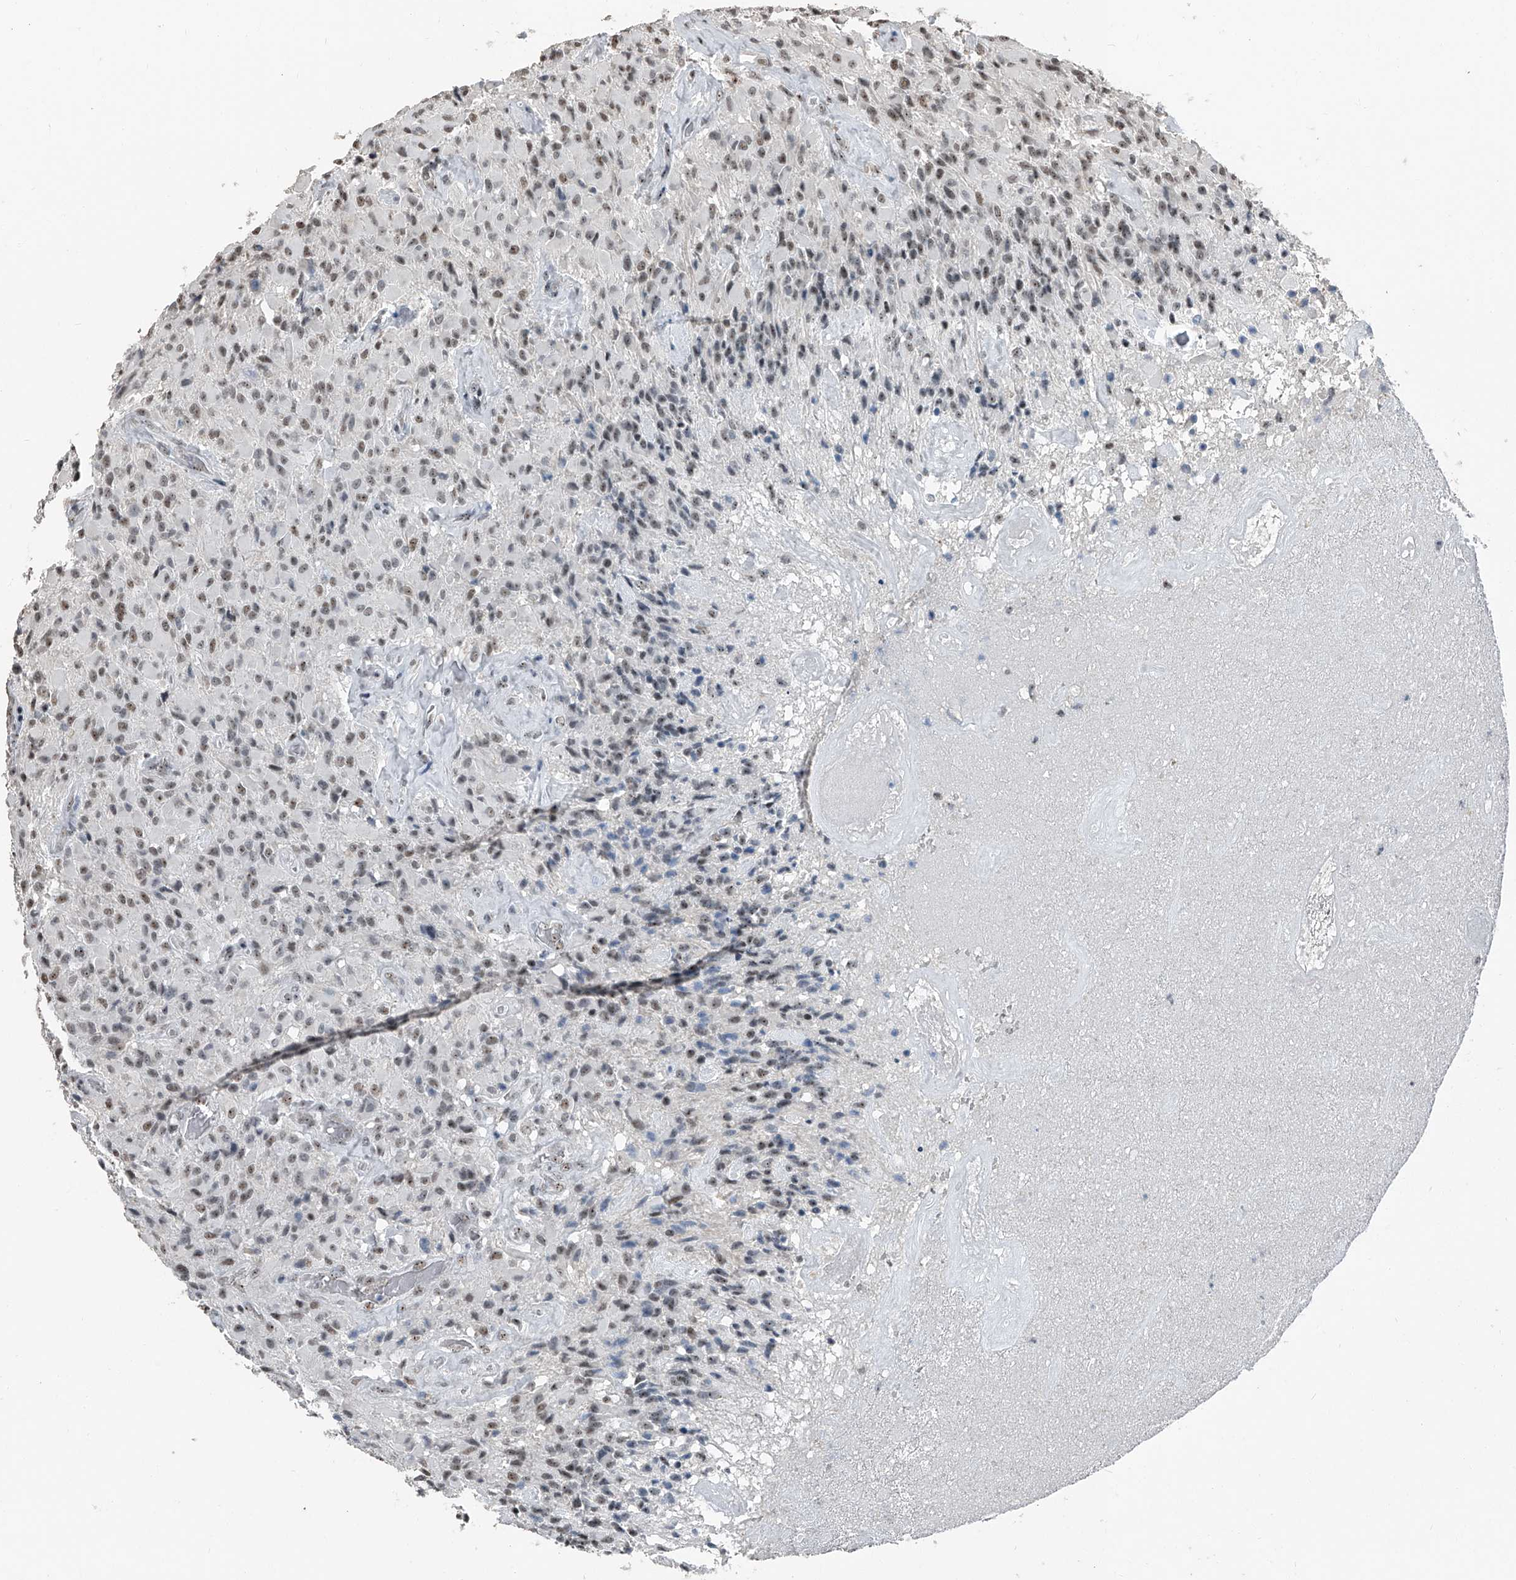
{"staining": {"intensity": "moderate", "quantity": ">75%", "location": "nuclear"}, "tissue": "glioma", "cell_type": "Tumor cells", "image_type": "cancer", "snomed": [{"axis": "morphology", "description": "Glioma, malignant, High grade"}, {"axis": "topography", "description": "Brain"}], "caption": "IHC of human malignant glioma (high-grade) demonstrates medium levels of moderate nuclear expression in approximately >75% of tumor cells.", "gene": "TCOF1", "patient": {"sex": "male", "age": 71}}